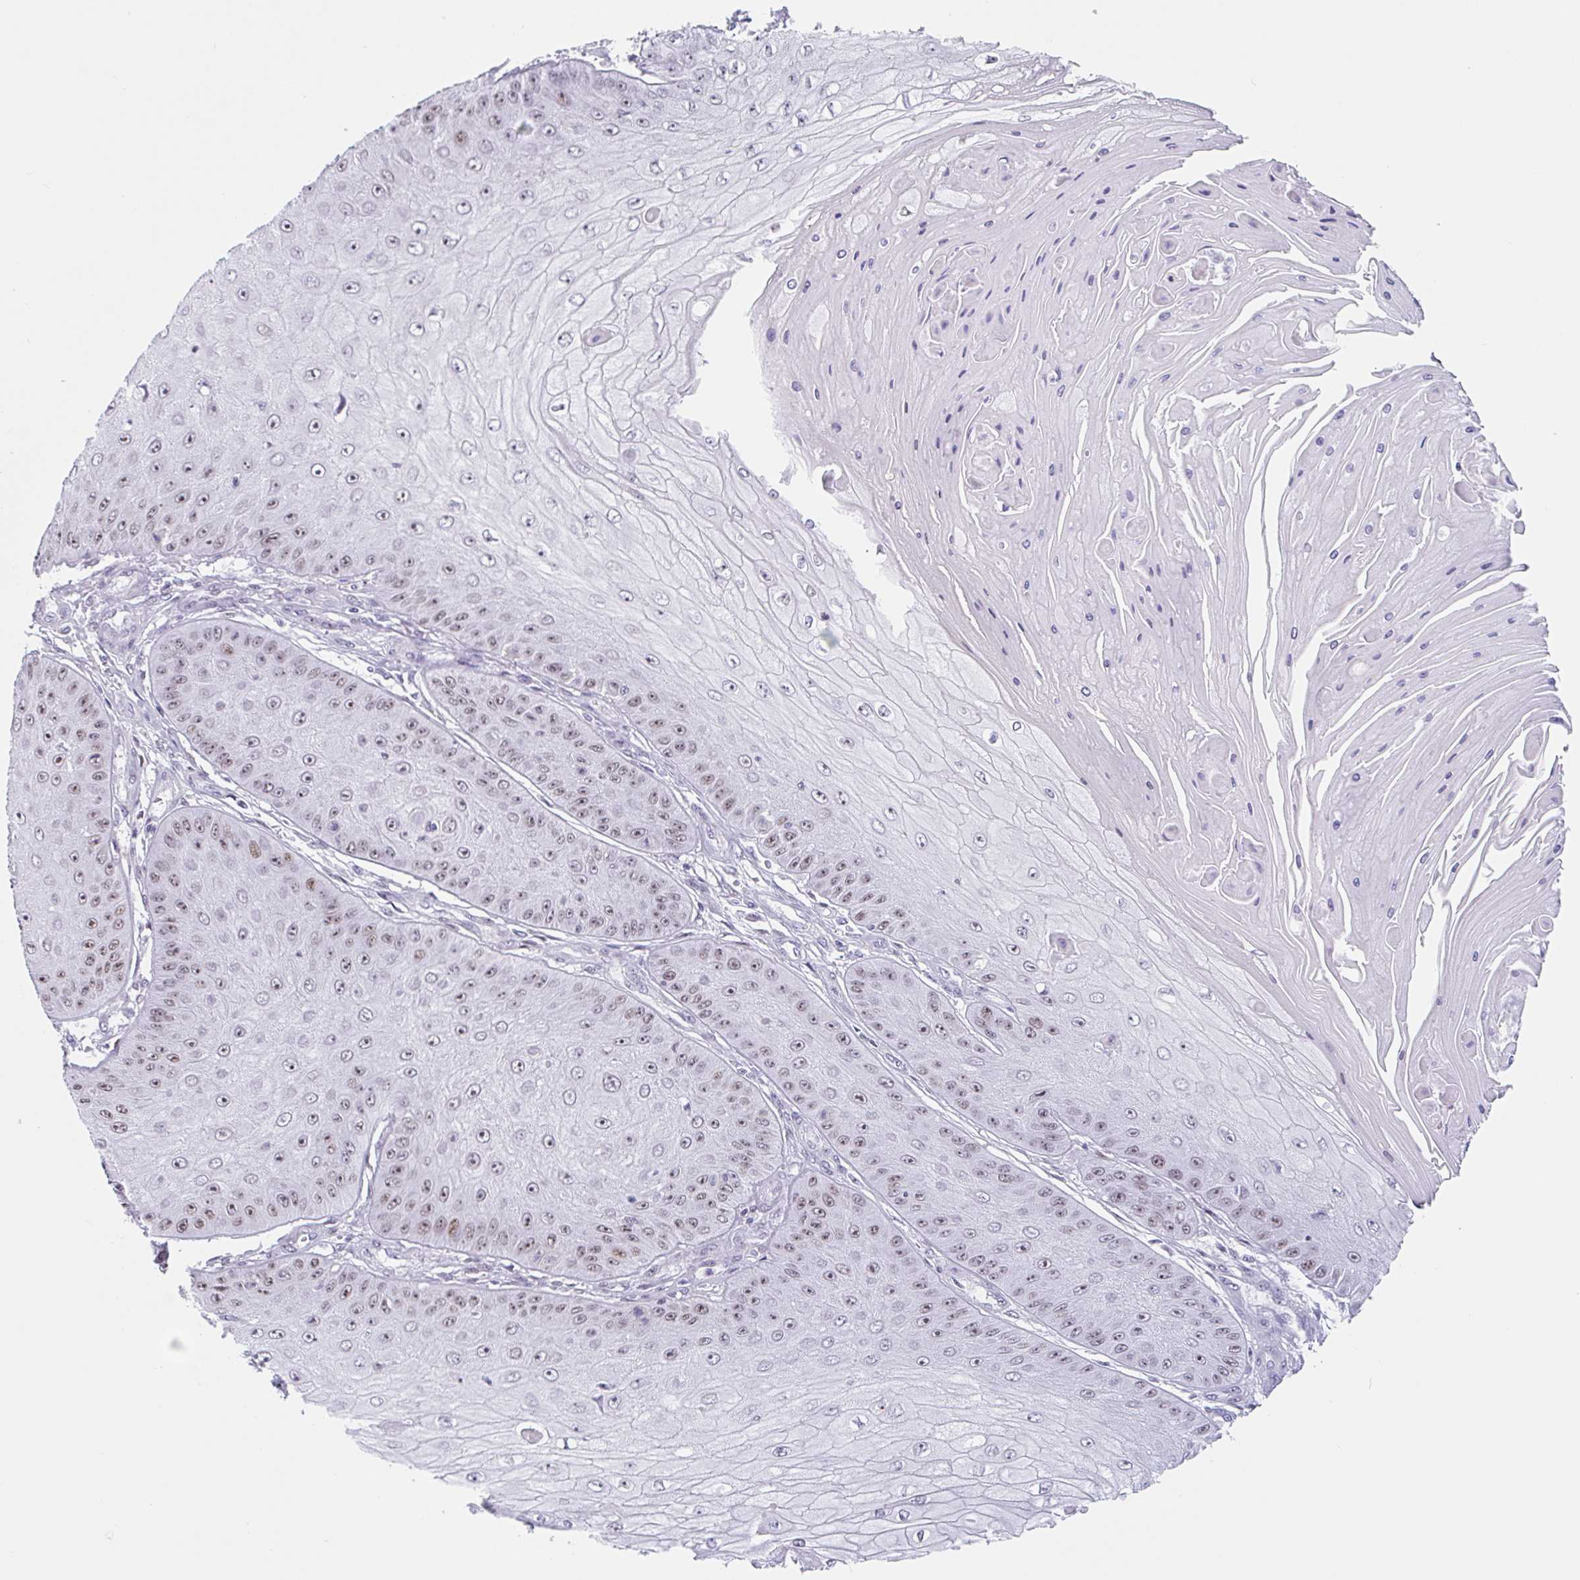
{"staining": {"intensity": "moderate", "quantity": "25%-75%", "location": "nuclear"}, "tissue": "skin cancer", "cell_type": "Tumor cells", "image_type": "cancer", "snomed": [{"axis": "morphology", "description": "Squamous cell carcinoma, NOS"}, {"axis": "topography", "description": "Skin"}], "caption": "Skin cancer (squamous cell carcinoma) stained with immunohistochemistry (IHC) displays moderate nuclear staining in about 25%-75% of tumor cells.", "gene": "LENG9", "patient": {"sex": "male", "age": 70}}